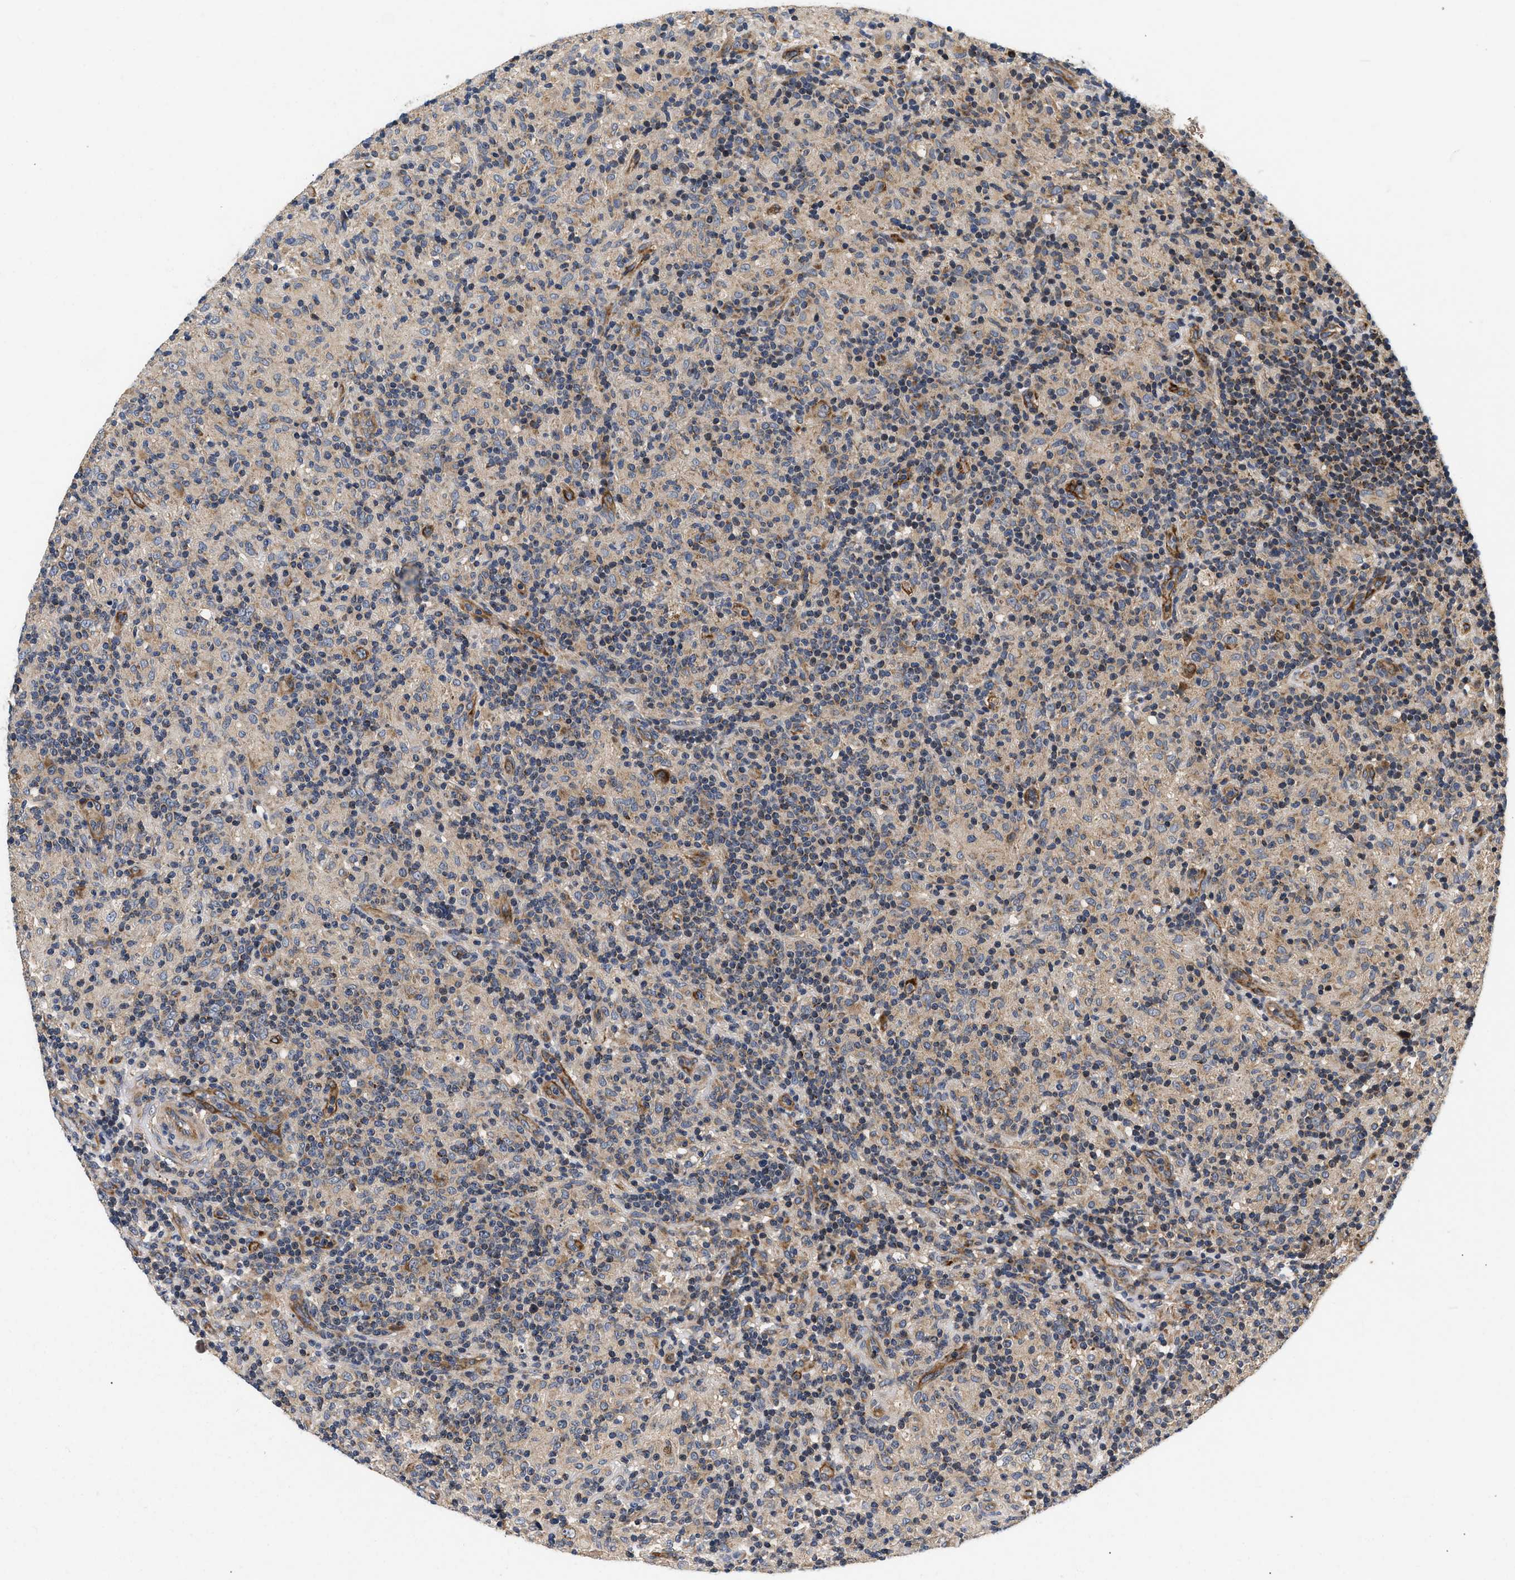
{"staining": {"intensity": "strong", "quantity": "25%-75%", "location": "cytoplasmic/membranous"}, "tissue": "lymphoma", "cell_type": "Tumor cells", "image_type": "cancer", "snomed": [{"axis": "morphology", "description": "Hodgkin's disease, NOS"}, {"axis": "topography", "description": "Lymph node"}], "caption": "Immunohistochemical staining of Hodgkin's disease demonstrates high levels of strong cytoplasmic/membranous staining in approximately 25%-75% of tumor cells. Using DAB (3,3'-diaminobenzidine) (brown) and hematoxylin (blue) stains, captured at high magnification using brightfield microscopy.", "gene": "NME6", "patient": {"sex": "male", "age": 70}}